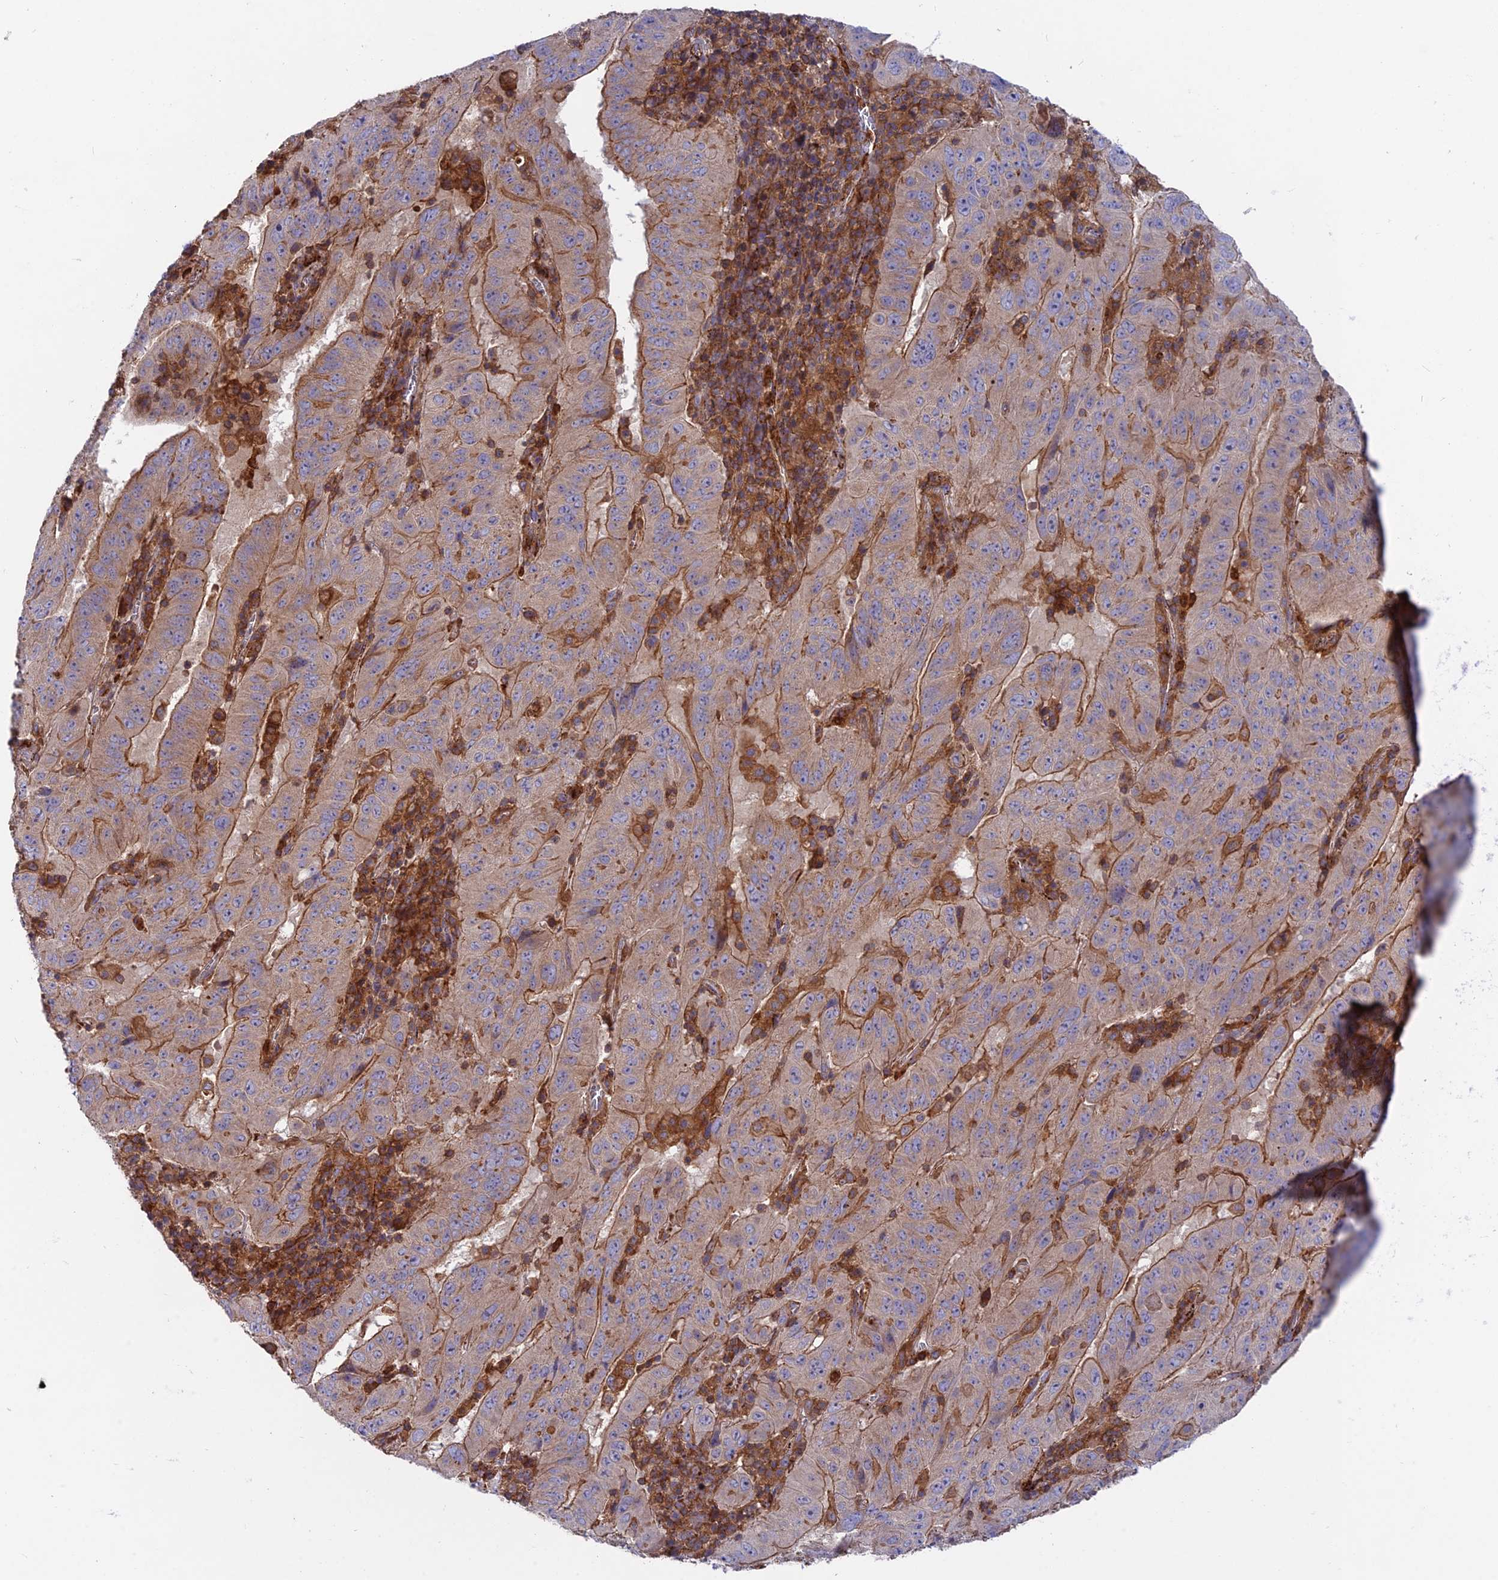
{"staining": {"intensity": "moderate", "quantity": "<25%", "location": "cytoplasmic/membranous"}, "tissue": "pancreatic cancer", "cell_type": "Tumor cells", "image_type": "cancer", "snomed": [{"axis": "morphology", "description": "Adenocarcinoma, NOS"}, {"axis": "topography", "description": "Pancreas"}], "caption": "The histopathology image displays staining of pancreatic cancer (adenocarcinoma), revealing moderate cytoplasmic/membranous protein expression (brown color) within tumor cells.", "gene": "CPNE7", "patient": {"sex": "male", "age": 63}}